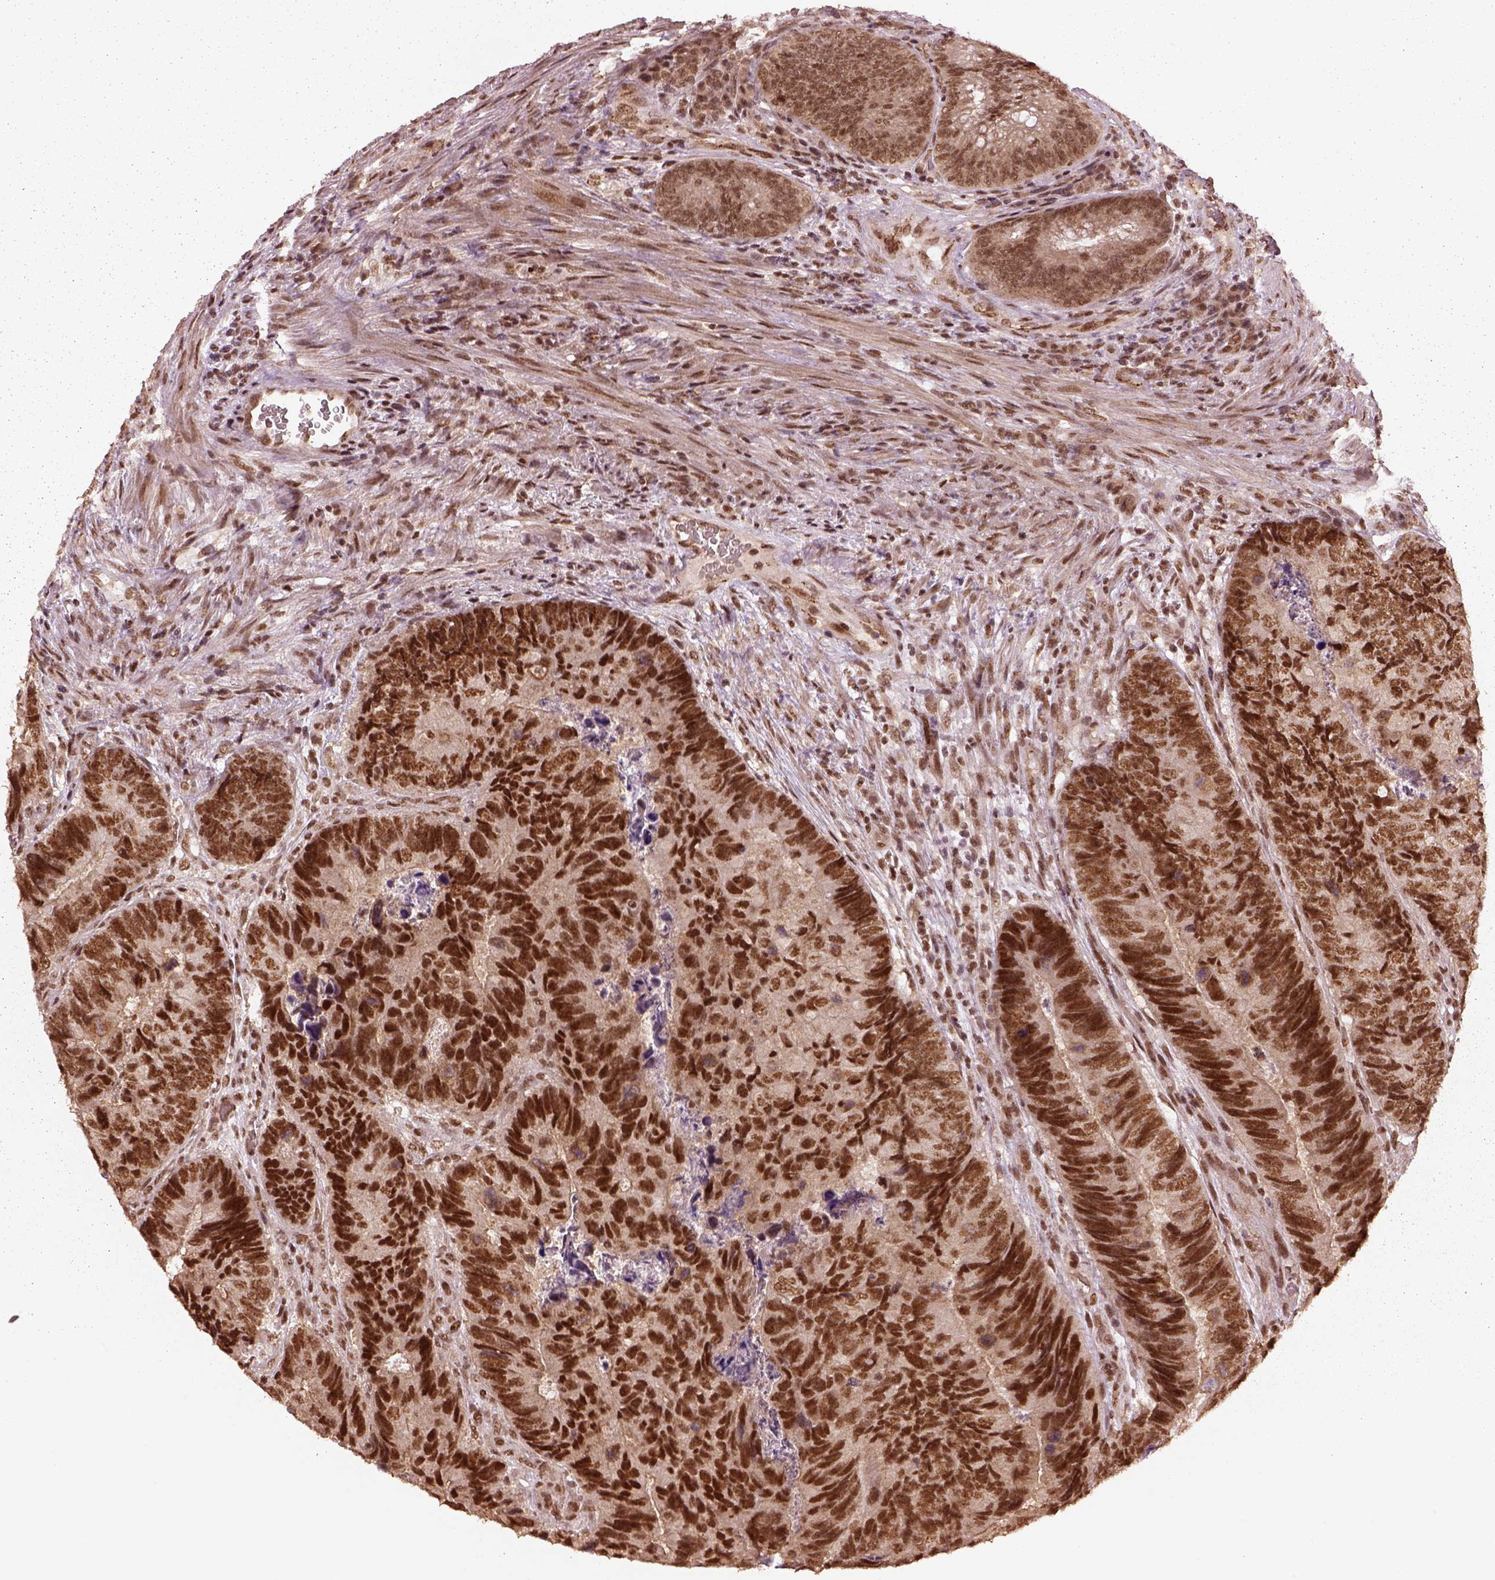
{"staining": {"intensity": "moderate", "quantity": ">75%", "location": "nuclear"}, "tissue": "colorectal cancer", "cell_type": "Tumor cells", "image_type": "cancer", "snomed": [{"axis": "morphology", "description": "Adenocarcinoma, NOS"}, {"axis": "topography", "description": "Colon"}], "caption": "The photomicrograph displays immunohistochemical staining of adenocarcinoma (colorectal). There is moderate nuclear expression is seen in about >75% of tumor cells. (brown staining indicates protein expression, while blue staining denotes nuclei).", "gene": "BRD9", "patient": {"sex": "female", "age": 67}}